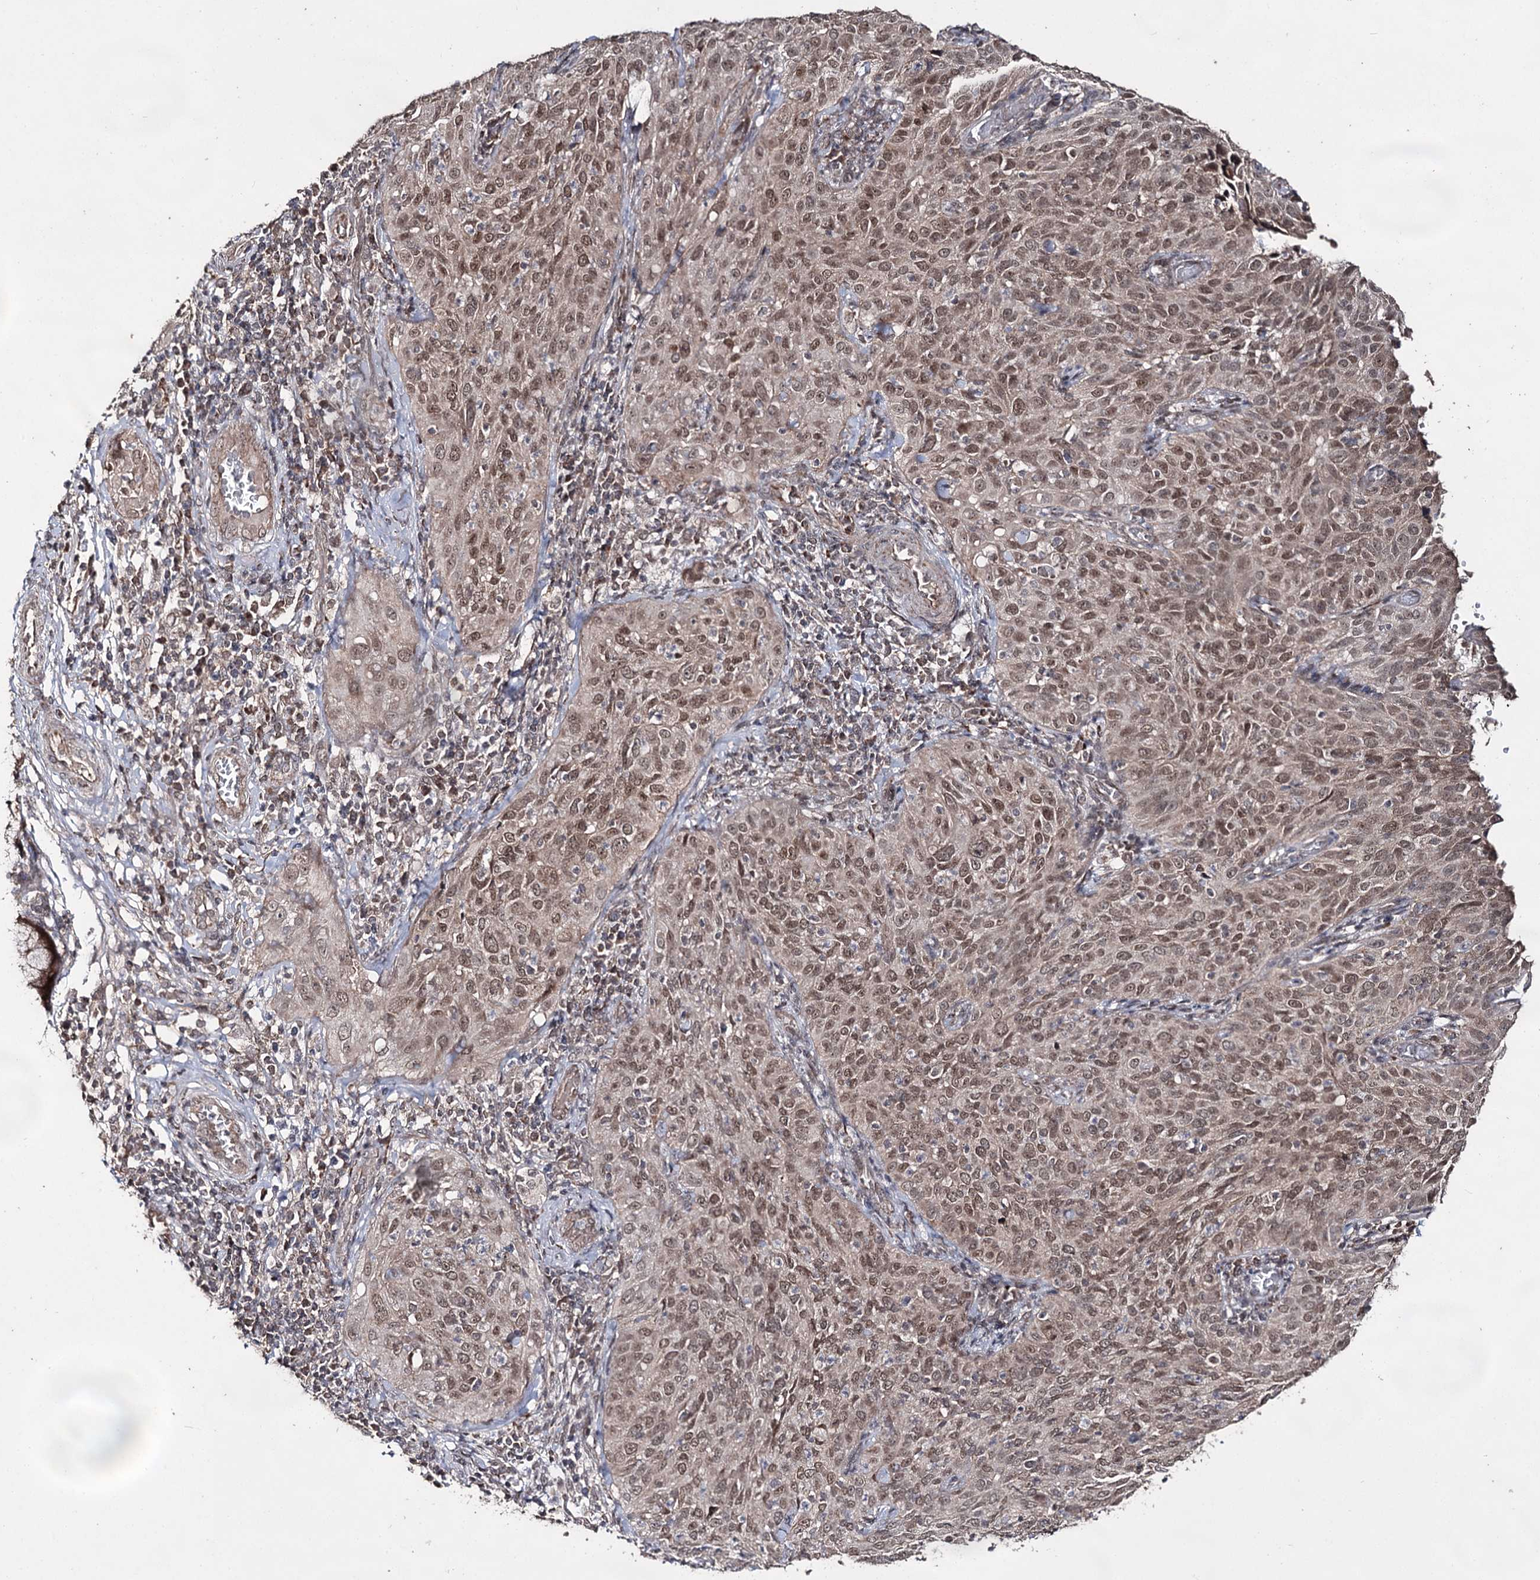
{"staining": {"intensity": "moderate", "quantity": ">75%", "location": "nuclear"}, "tissue": "cervical cancer", "cell_type": "Tumor cells", "image_type": "cancer", "snomed": [{"axis": "morphology", "description": "Squamous cell carcinoma, NOS"}, {"axis": "topography", "description": "Cervix"}], "caption": "DAB immunohistochemical staining of human squamous cell carcinoma (cervical) exhibits moderate nuclear protein expression in about >75% of tumor cells.", "gene": "ACTR6", "patient": {"sex": "female", "age": 31}}